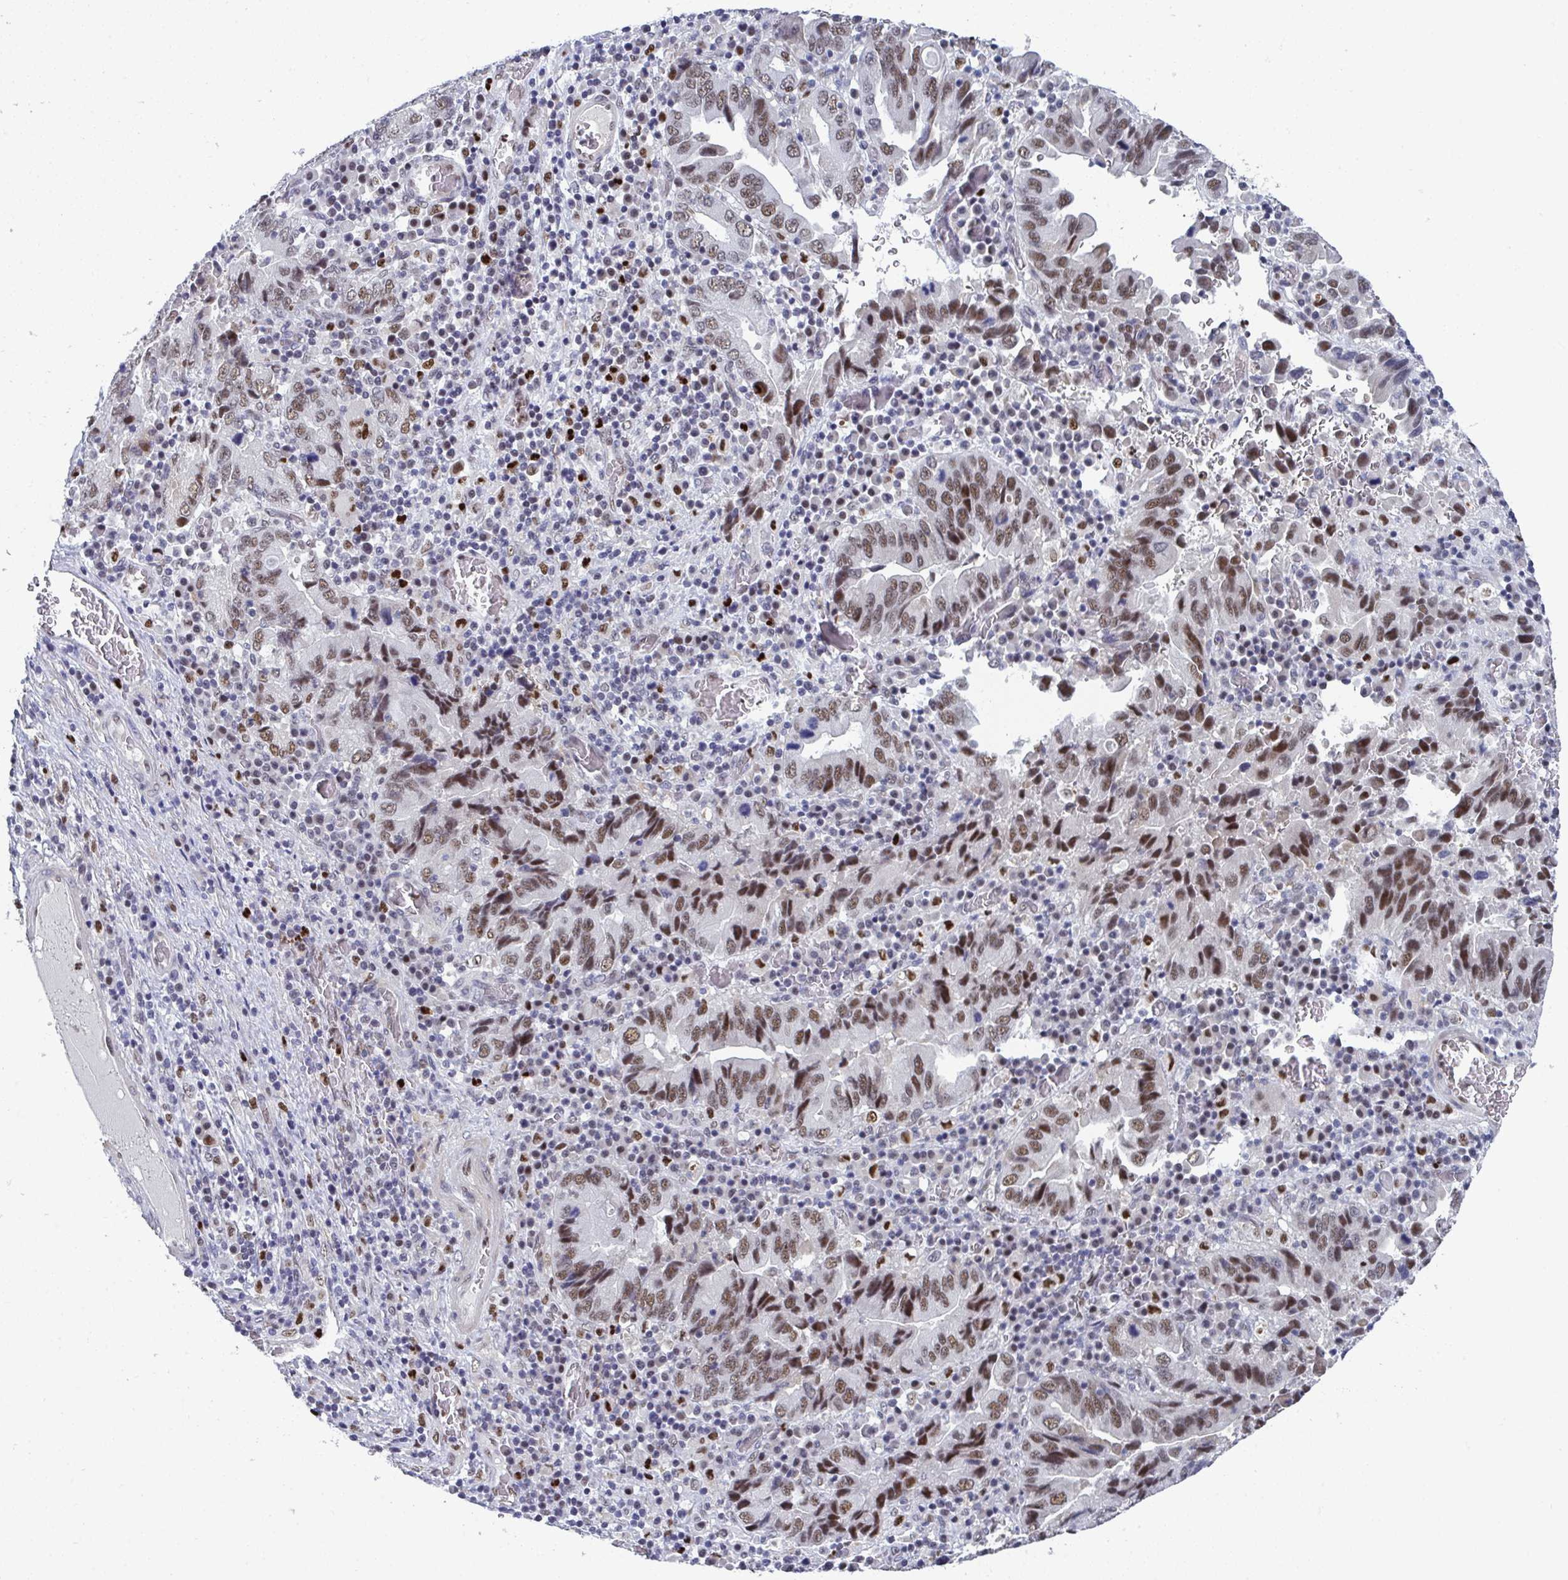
{"staining": {"intensity": "moderate", "quantity": "25%-75%", "location": "nuclear"}, "tissue": "stomach cancer", "cell_type": "Tumor cells", "image_type": "cancer", "snomed": [{"axis": "morphology", "description": "Adenocarcinoma, NOS"}, {"axis": "topography", "description": "Stomach, upper"}], "caption": "The immunohistochemical stain highlights moderate nuclear staining in tumor cells of stomach cancer (adenocarcinoma) tissue.", "gene": "JDP2", "patient": {"sex": "male", "age": 74}}